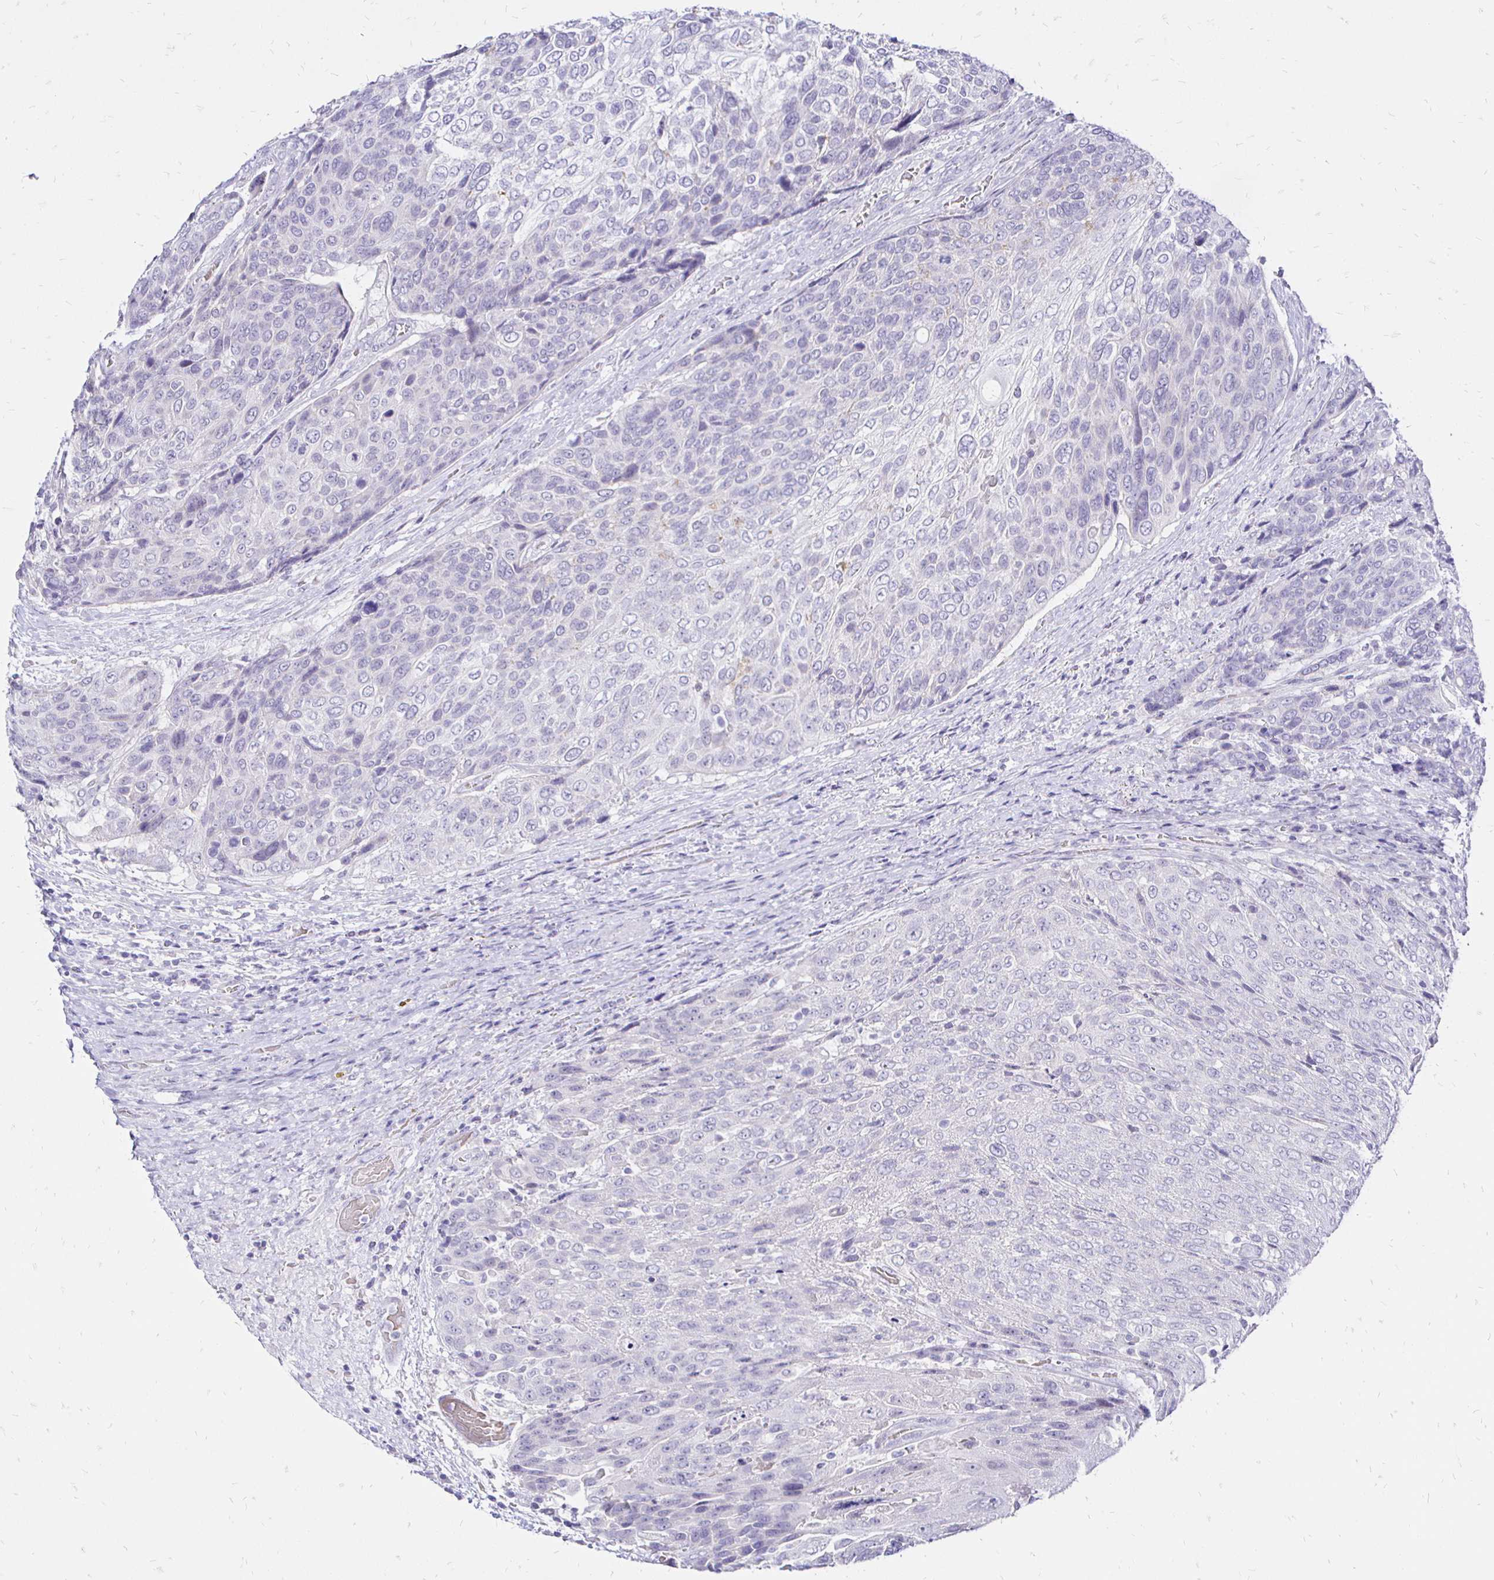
{"staining": {"intensity": "negative", "quantity": "none", "location": "none"}, "tissue": "urothelial cancer", "cell_type": "Tumor cells", "image_type": "cancer", "snomed": [{"axis": "morphology", "description": "Urothelial carcinoma, High grade"}, {"axis": "topography", "description": "Urinary bladder"}], "caption": "IHC micrograph of neoplastic tissue: urothelial cancer stained with DAB (3,3'-diaminobenzidine) shows no significant protein positivity in tumor cells.", "gene": "IRGC", "patient": {"sex": "female", "age": 70}}